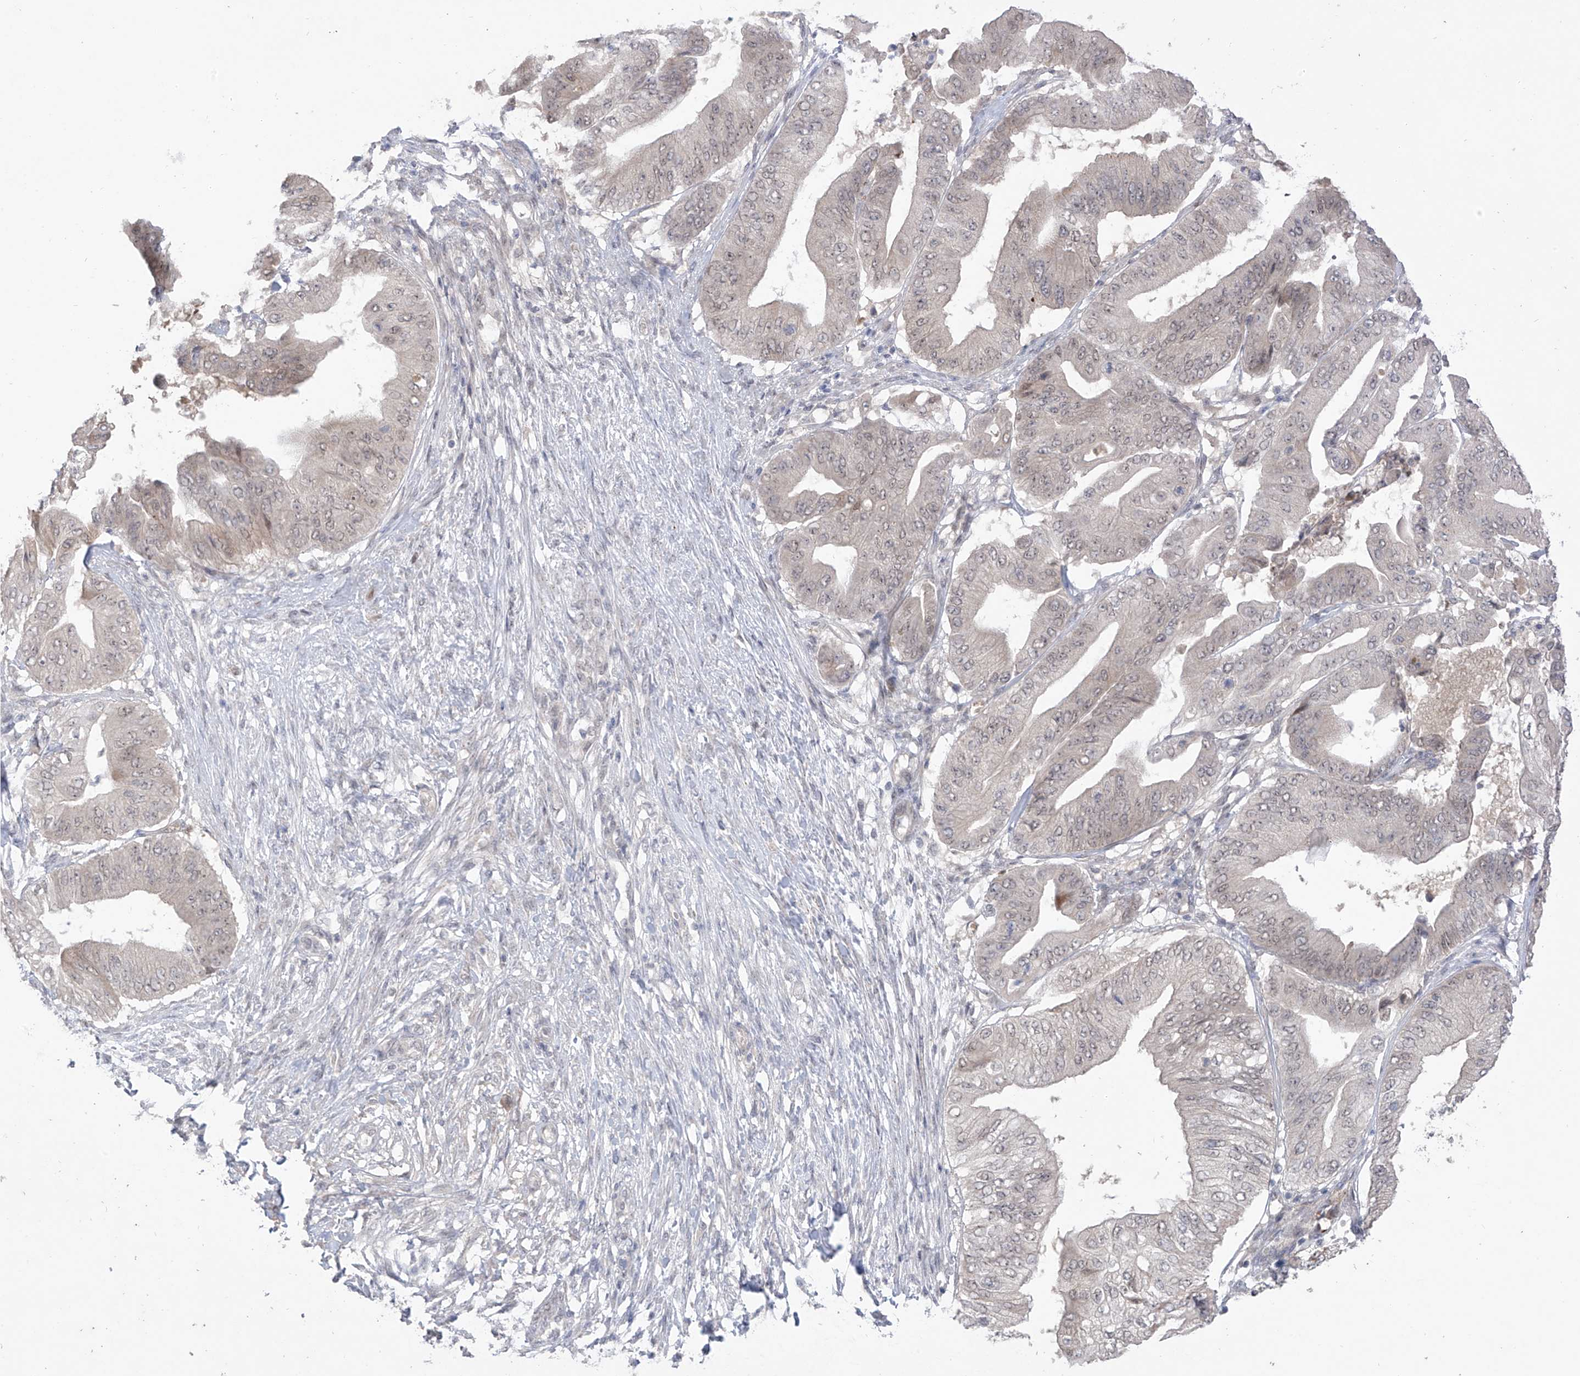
{"staining": {"intensity": "weak", "quantity": ">75%", "location": "nuclear"}, "tissue": "pancreatic cancer", "cell_type": "Tumor cells", "image_type": "cancer", "snomed": [{"axis": "morphology", "description": "Adenocarcinoma, NOS"}, {"axis": "topography", "description": "Pancreas"}], "caption": "This is a histology image of IHC staining of adenocarcinoma (pancreatic), which shows weak staining in the nuclear of tumor cells.", "gene": "OGT", "patient": {"sex": "female", "age": 77}}